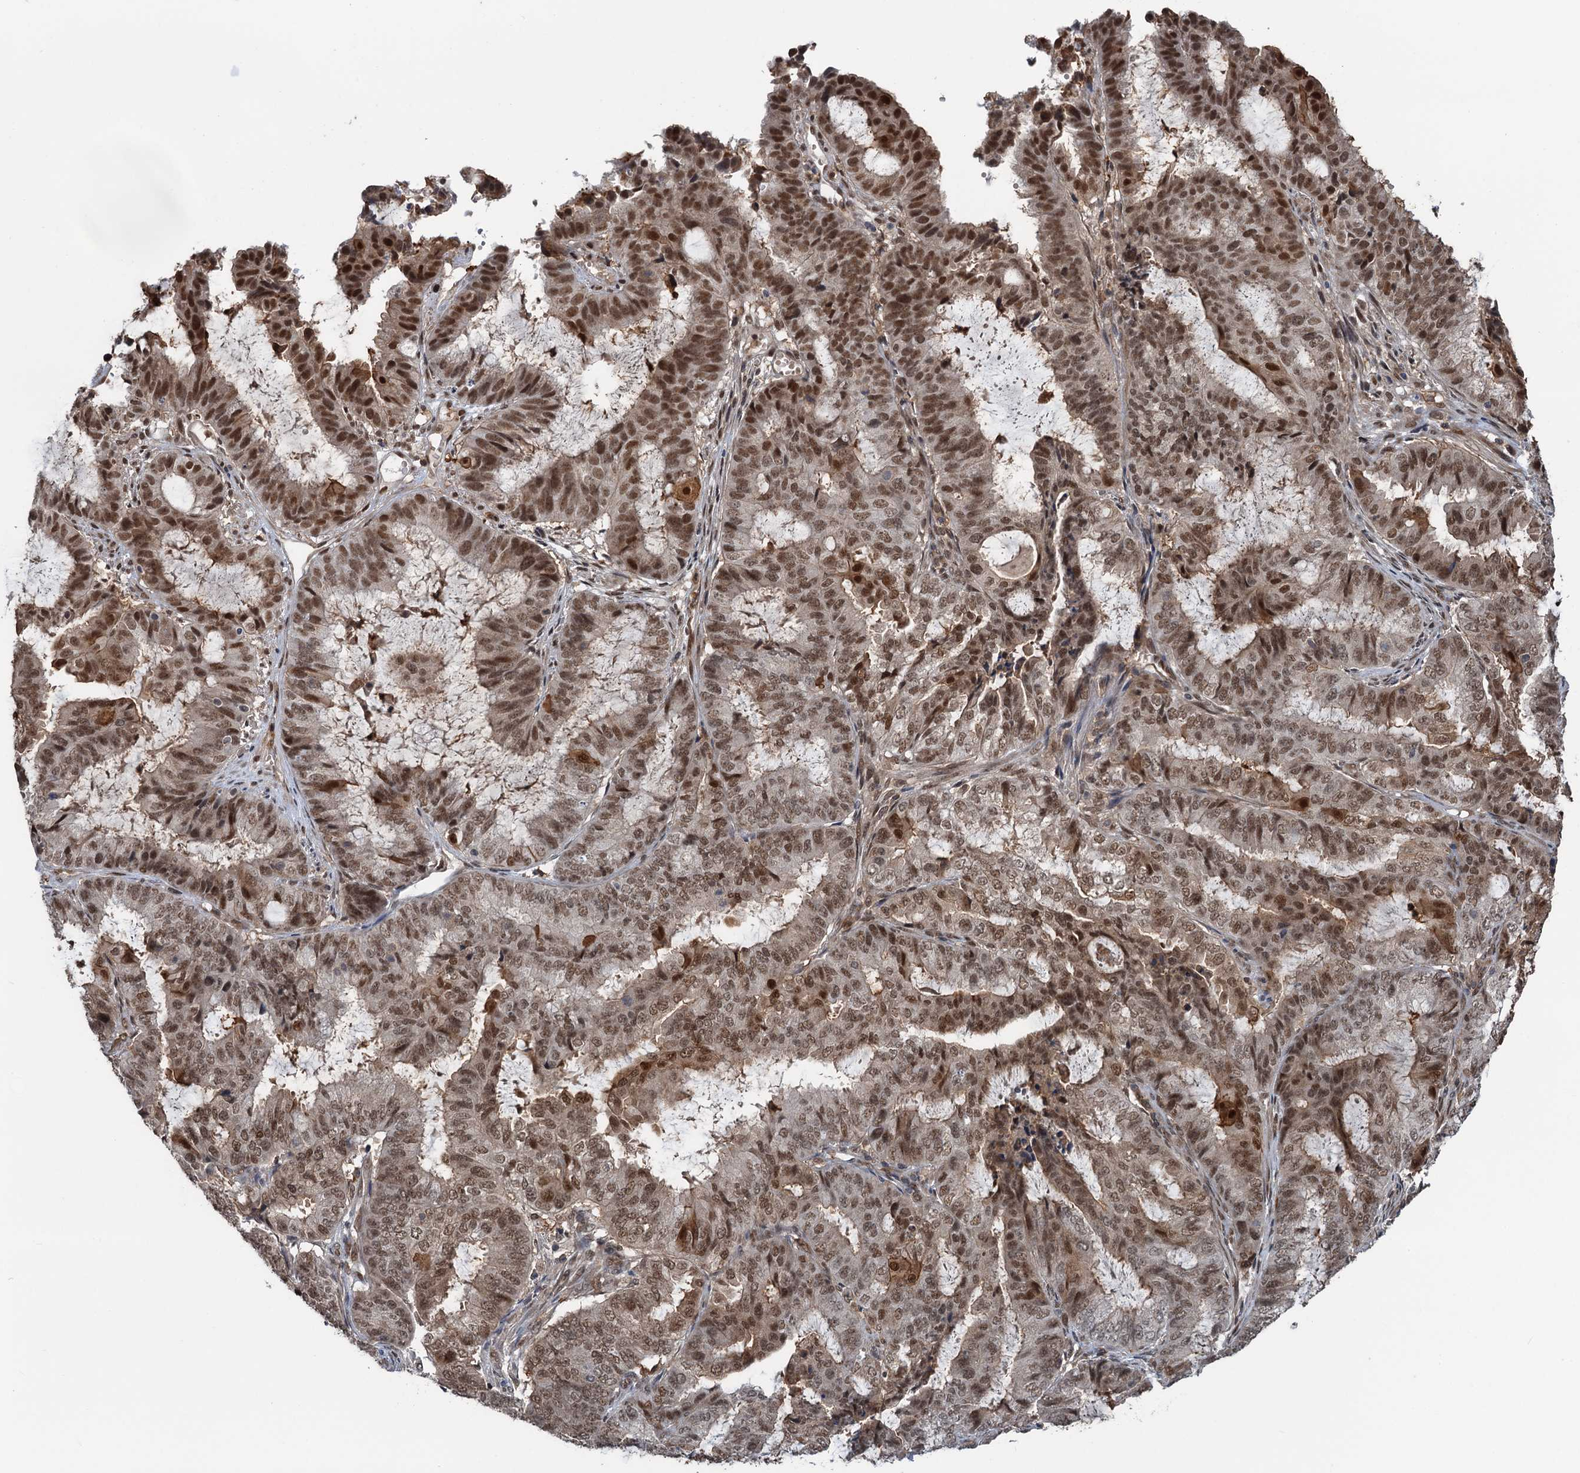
{"staining": {"intensity": "moderate", "quantity": "25%-75%", "location": "nuclear"}, "tissue": "endometrial cancer", "cell_type": "Tumor cells", "image_type": "cancer", "snomed": [{"axis": "morphology", "description": "Adenocarcinoma, NOS"}, {"axis": "topography", "description": "Endometrium"}], "caption": "Protein staining of endometrial cancer tissue shows moderate nuclear positivity in about 25%-75% of tumor cells. (DAB (3,3'-diaminobenzidine) IHC, brown staining for protein, blue staining for nuclei).", "gene": "ZNF609", "patient": {"sex": "female", "age": 51}}